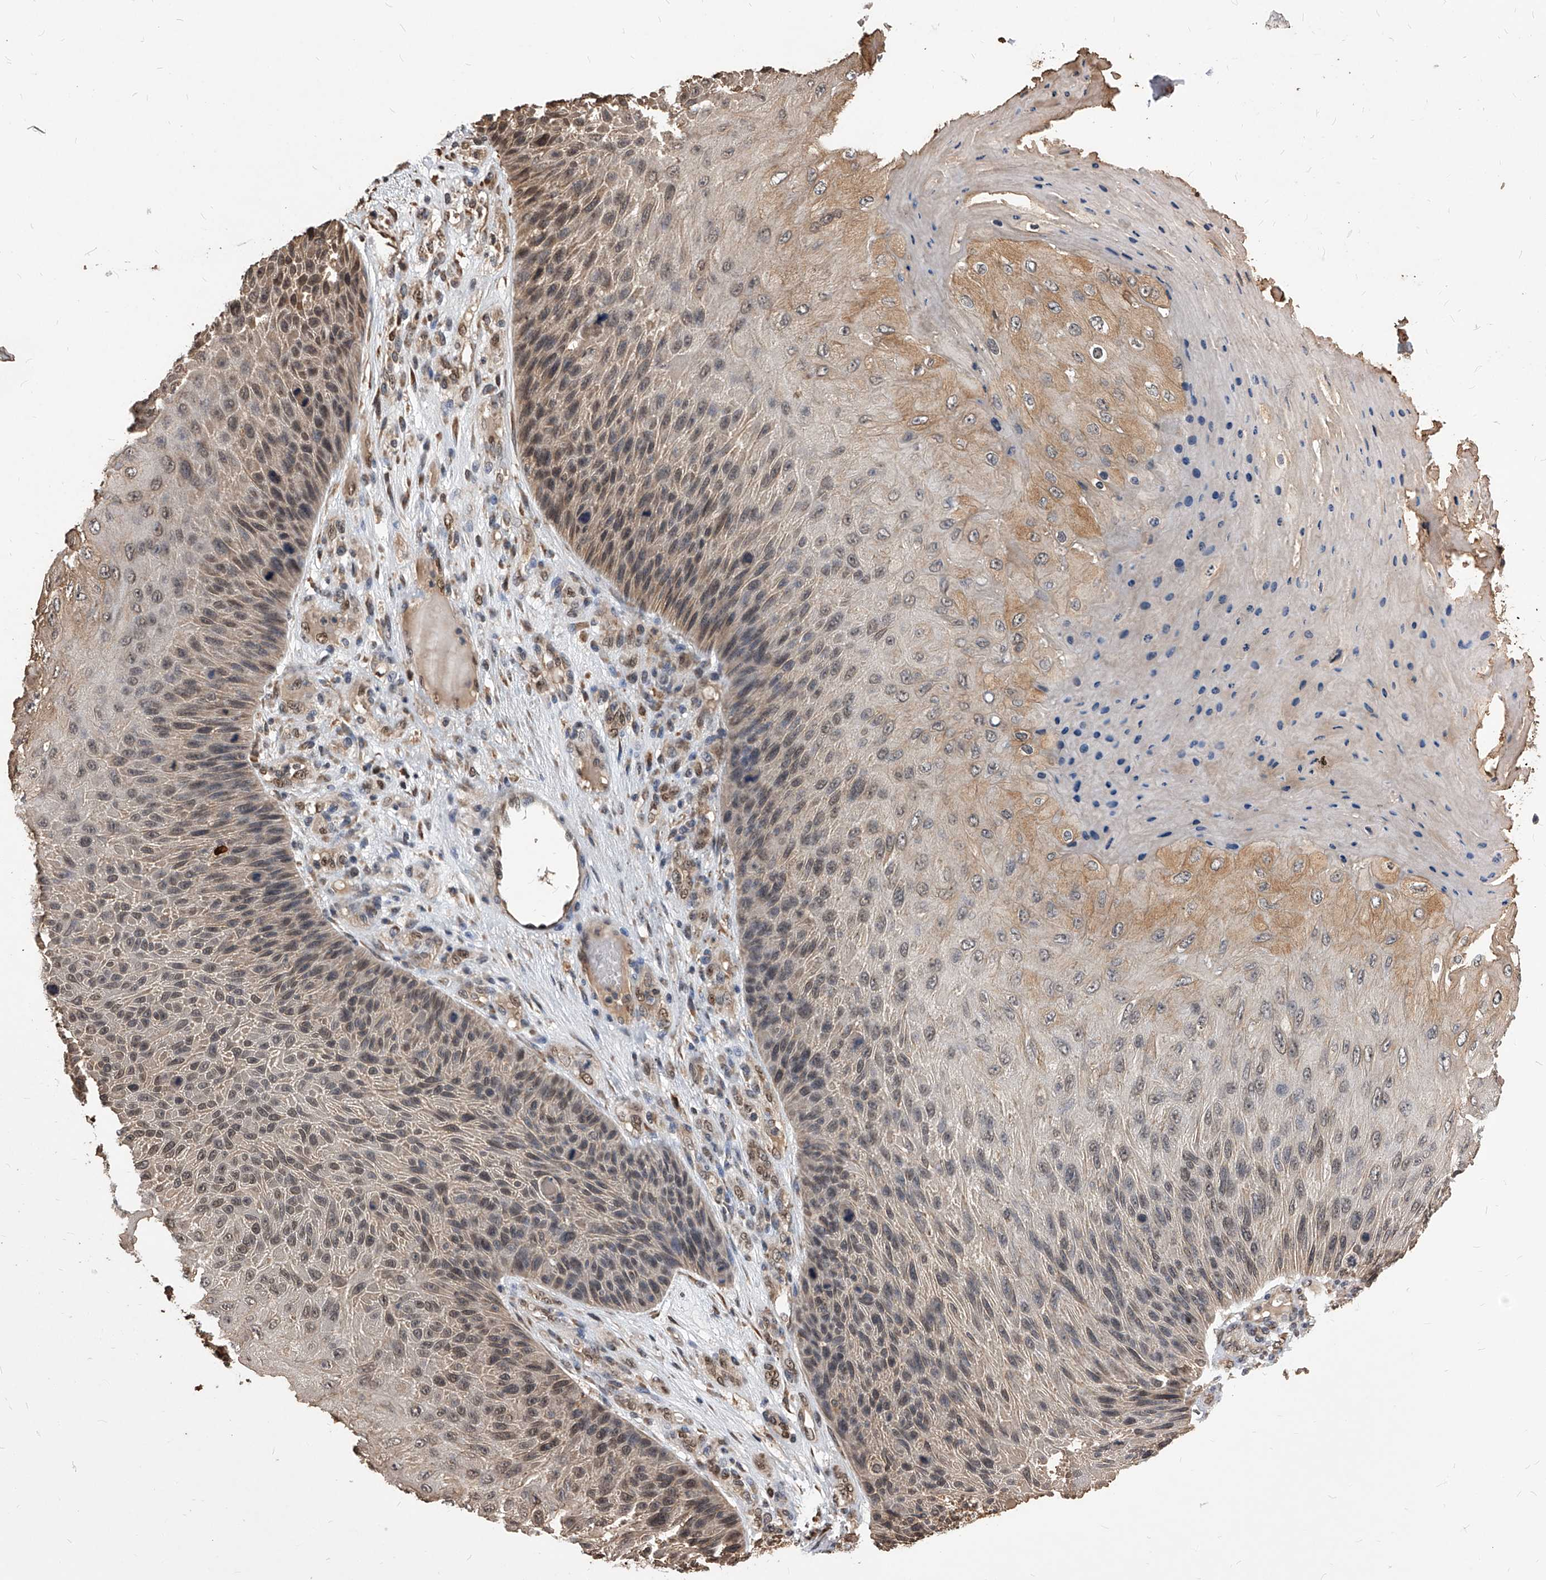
{"staining": {"intensity": "weak", "quantity": ">75%", "location": "cytoplasmic/membranous,nuclear"}, "tissue": "skin cancer", "cell_type": "Tumor cells", "image_type": "cancer", "snomed": [{"axis": "morphology", "description": "Squamous cell carcinoma, NOS"}, {"axis": "topography", "description": "Skin"}], "caption": "The histopathology image shows staining of skin cancer (squamous cell carcinoma), revealing weak cytoplasmic/membranous and nuclear protein staining (brown color) within tumor cells.", "gene": "ID1", "patient": {"sex": "female", "age": 88}}